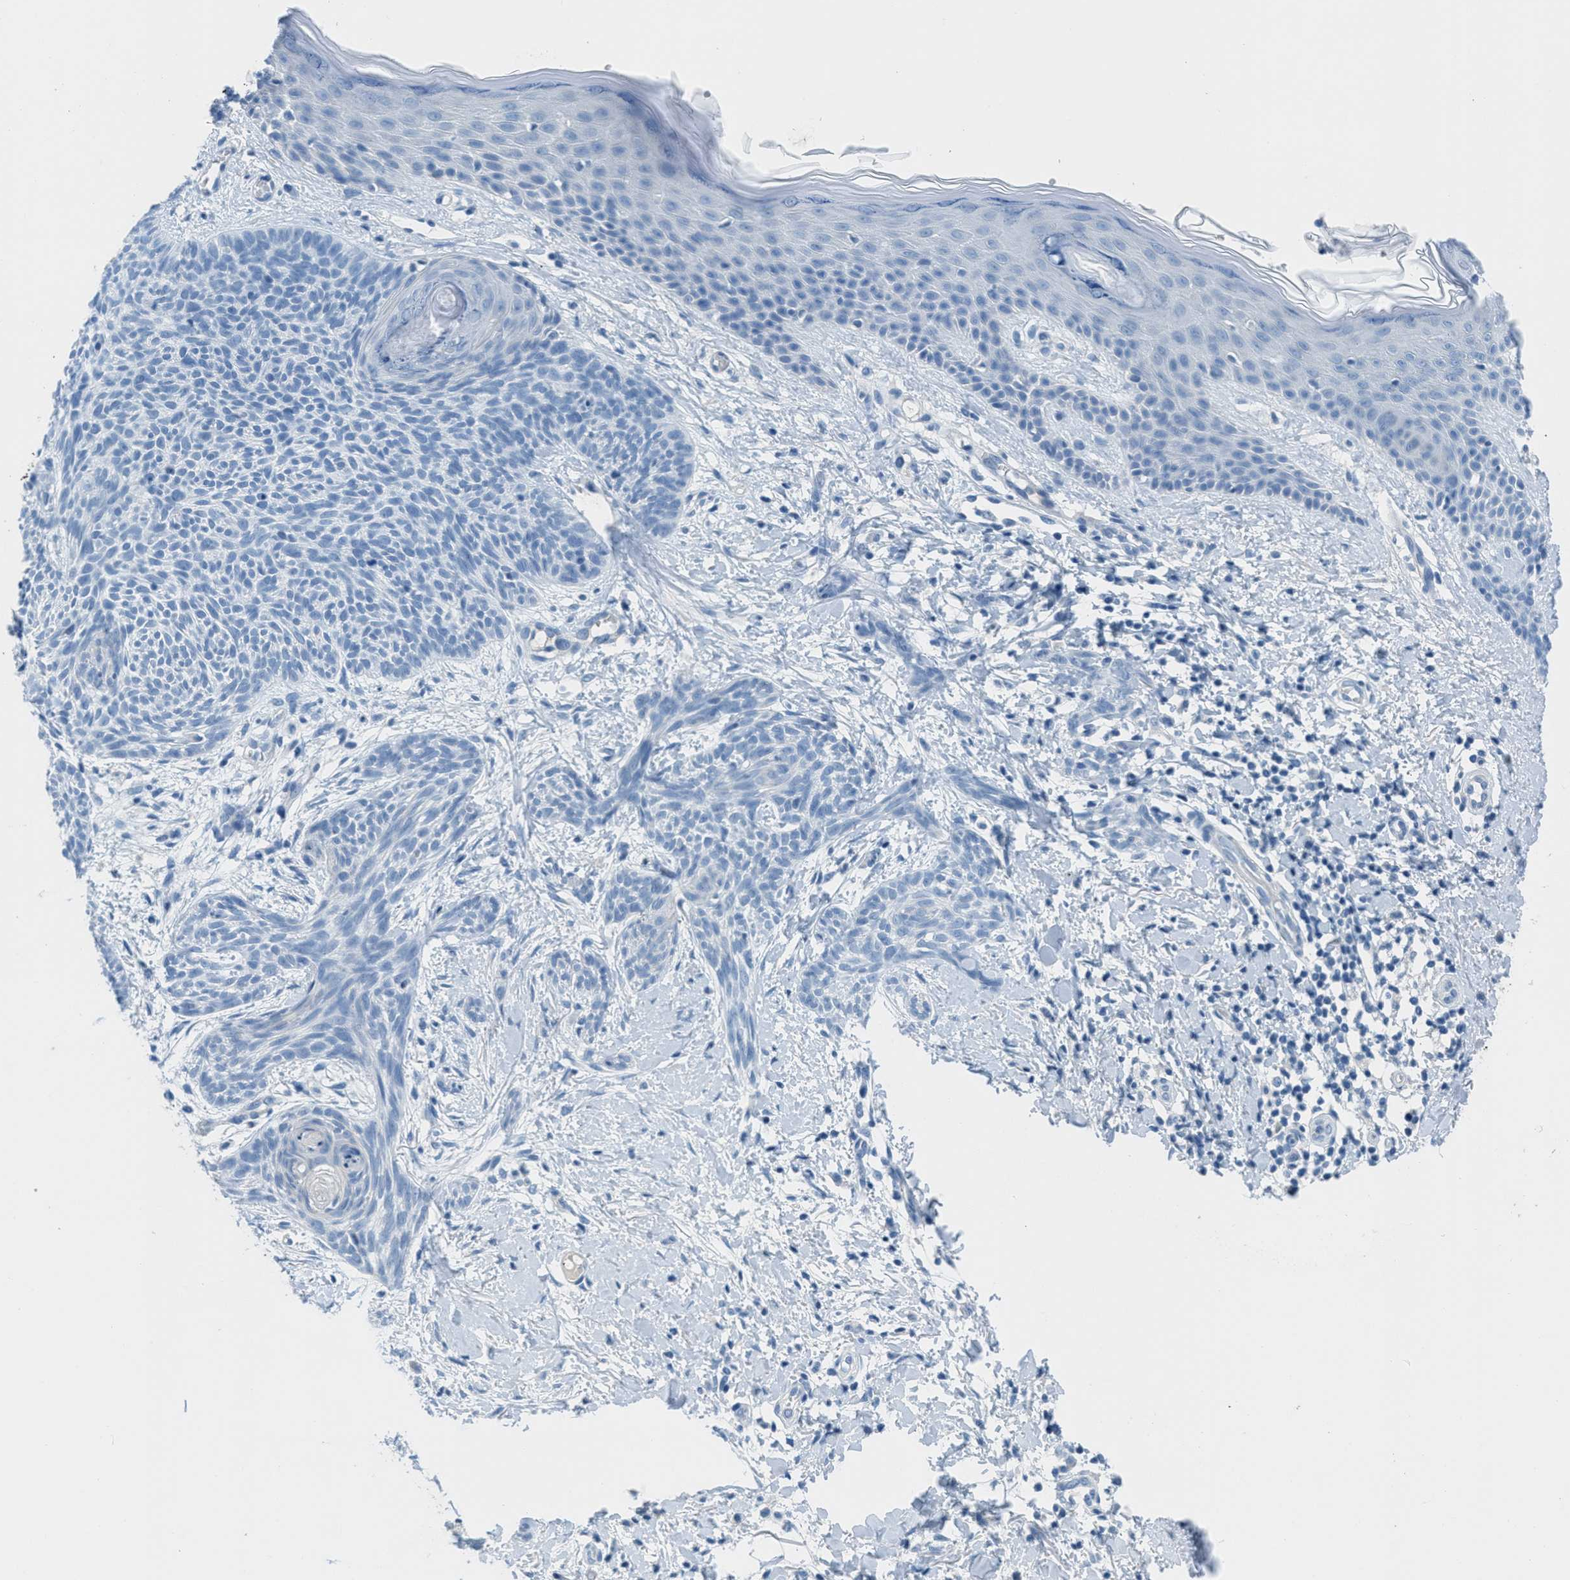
{"staining": {"intensity": "negative", "quantity": "none", "location": "none"}, "tissue": "skin cancer", "cell_type": "Tumor cells", "image_type": "cancer", "snomed": [{"axis": "morphology", "description": "Basal cell carcinoma"}, {"axis": "topography", "description": "Skin"}], "caption": "DAB immunohistochemical staining of basal cell carcinoma (skin) exhibits no significant positivity in tumor cells. Nuclei are stained in blue.", "gene": "MGARP", "patient": {"sex": "female", "age": 59}}